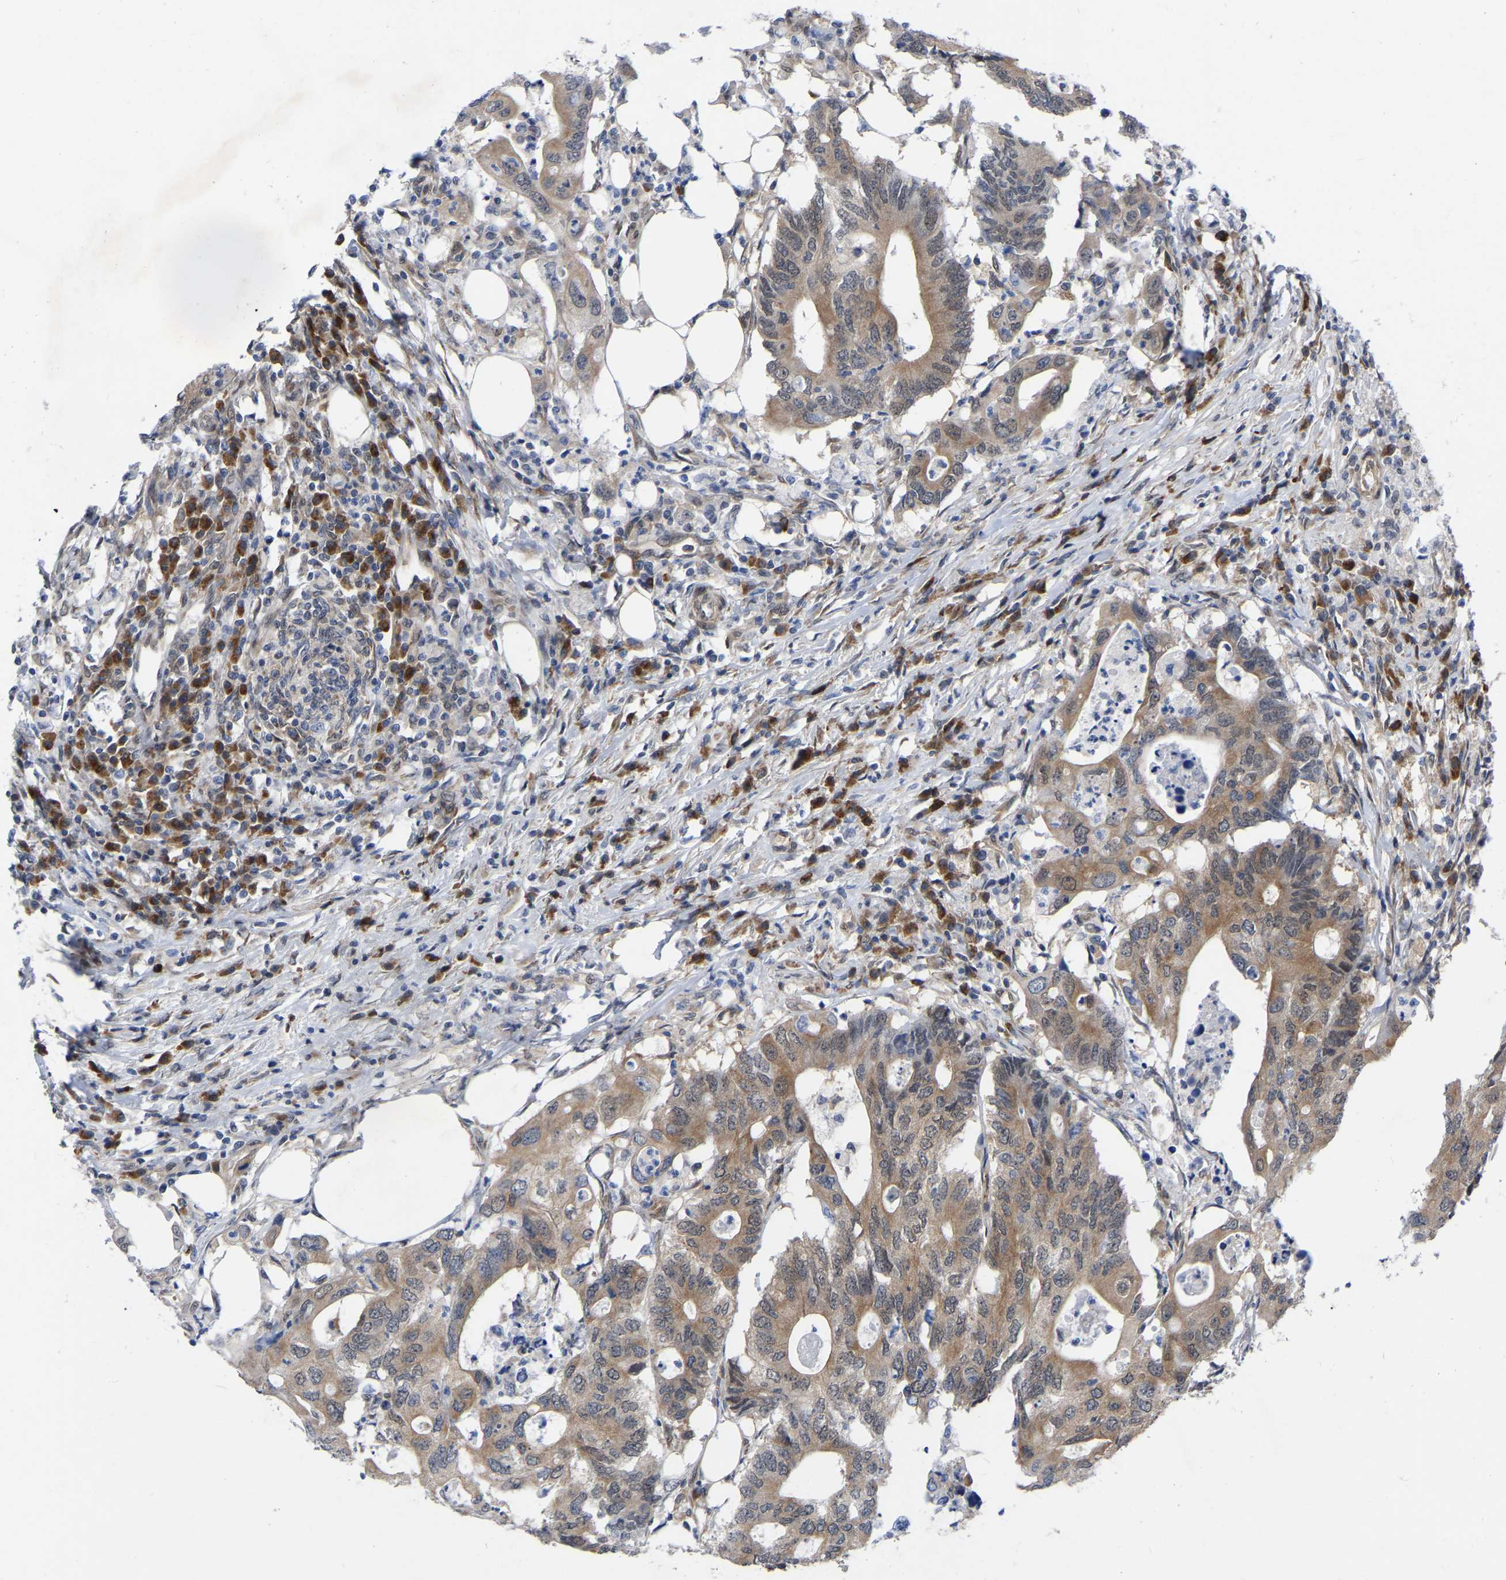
{"staining": {"intensity": "moderate", "quantity": ">75%", "location": "cytoplasmic/membranous"}, "tissue": "colorectal cancer", "cell_type": "Tumor cells", "image_type": "cancer", "snomed": [{"axis": "morphology", "description": "Adenocarcinoma, NOS"}, {"axis": "topography", "description": "Colon"}], "caption": "Colorectal adenocarcinoma was stained to show a protein in brown. There is medium levels of moderate cytoplasmic/membranous expression in approximately >75% of tumor cells.", "gene": "UBE4B", "patient": {"sex": "male", "age": 71}}